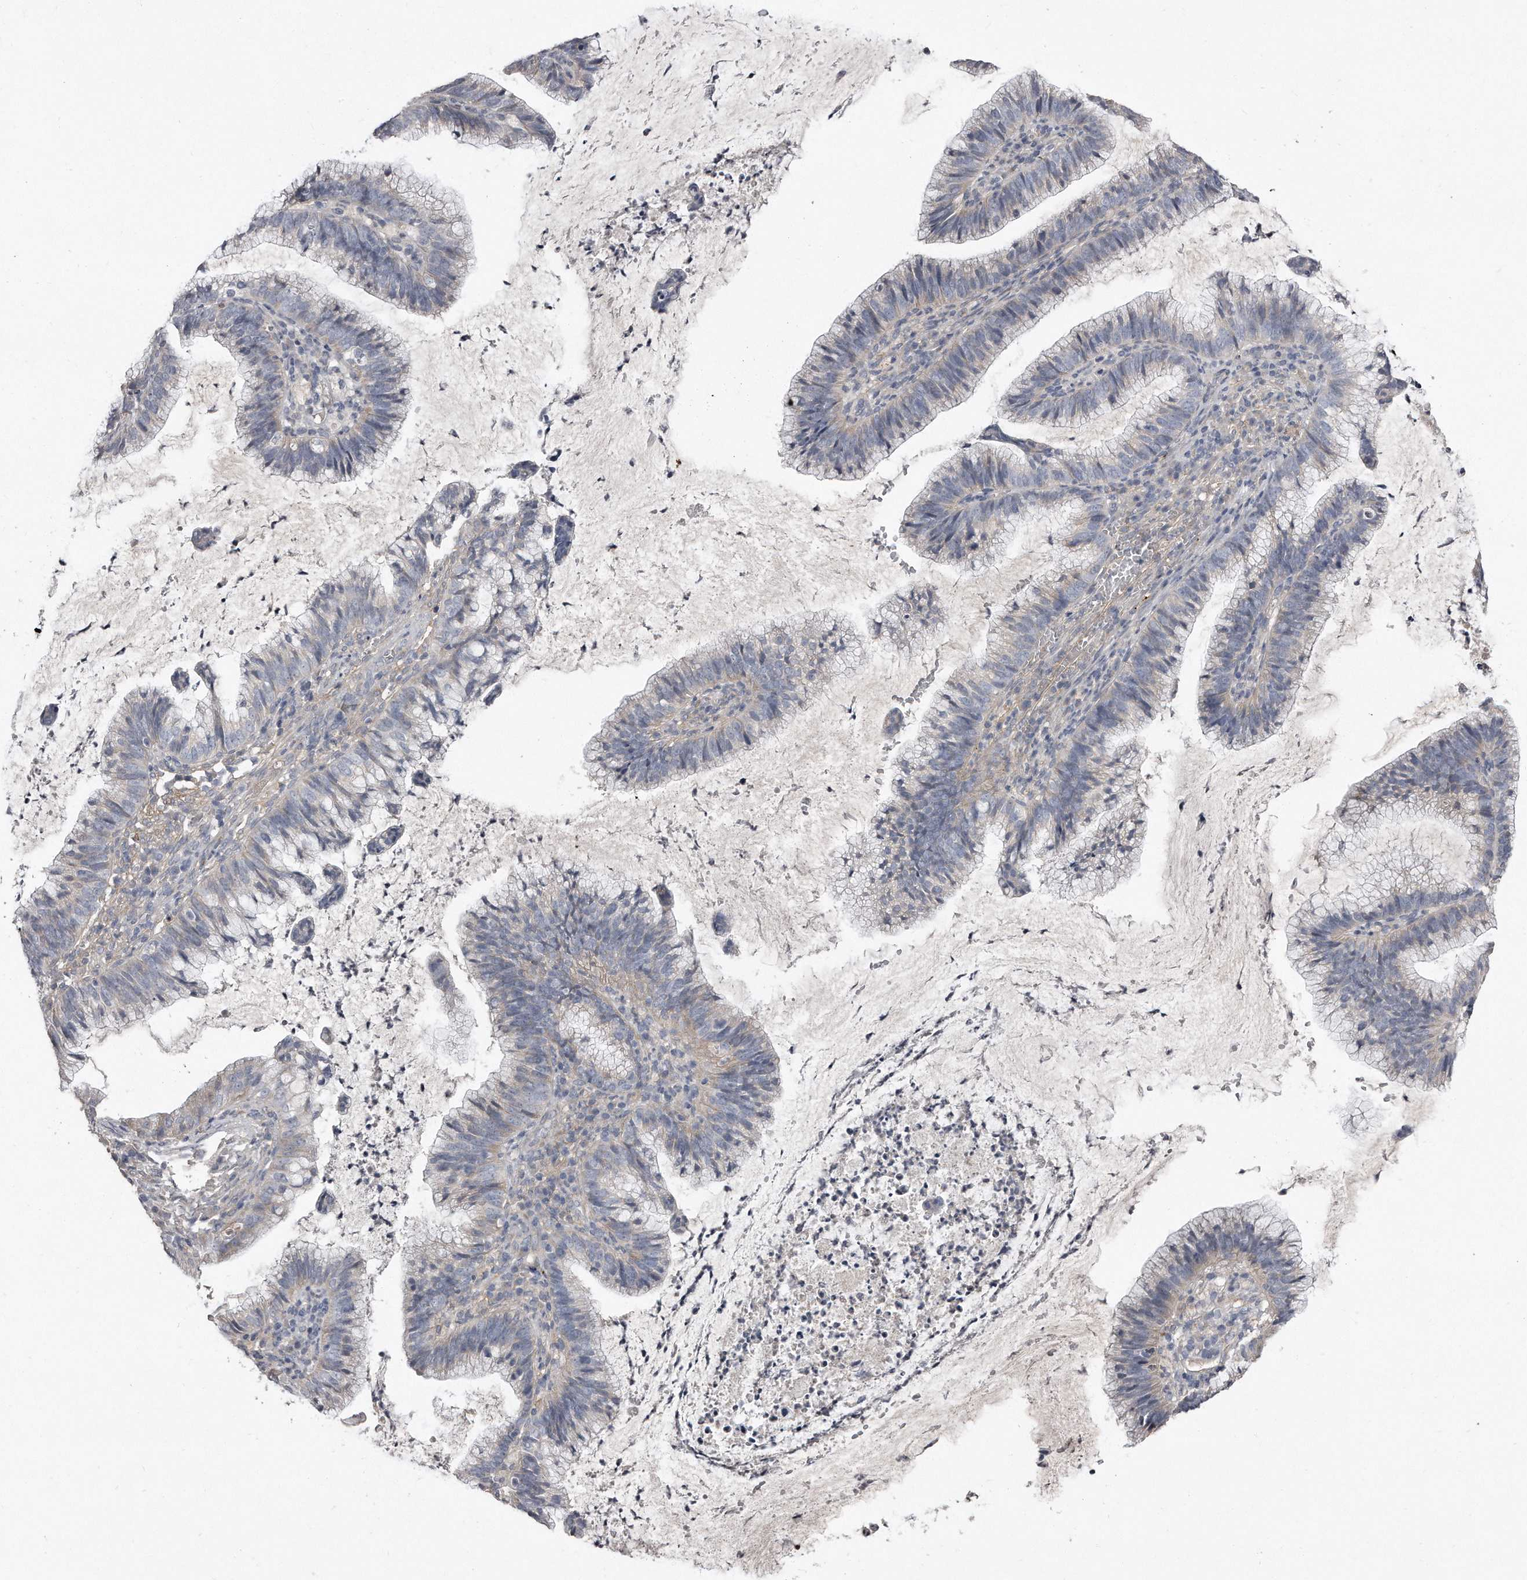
{"staining": {"intensity": "negative", "quantity": "none", "location": "none"}, "tissue": "cervical cancer", "cell_type": "Tumor cells", "image_type": "cancer", "snomed": [{"axis": "morphology", "description": "Adenocarcinoma, NOS"}, {"axis": "topography", "description": "Cervix"}], "caption": "DAB (3,3'-diaminobenzidine) immunohistochemical staining of cervical cancer (adenocarcinoma) displays no significant expression in tumor cells.", "gene": "LMOD1", "patient": {"sex": "female", "age": 36}}